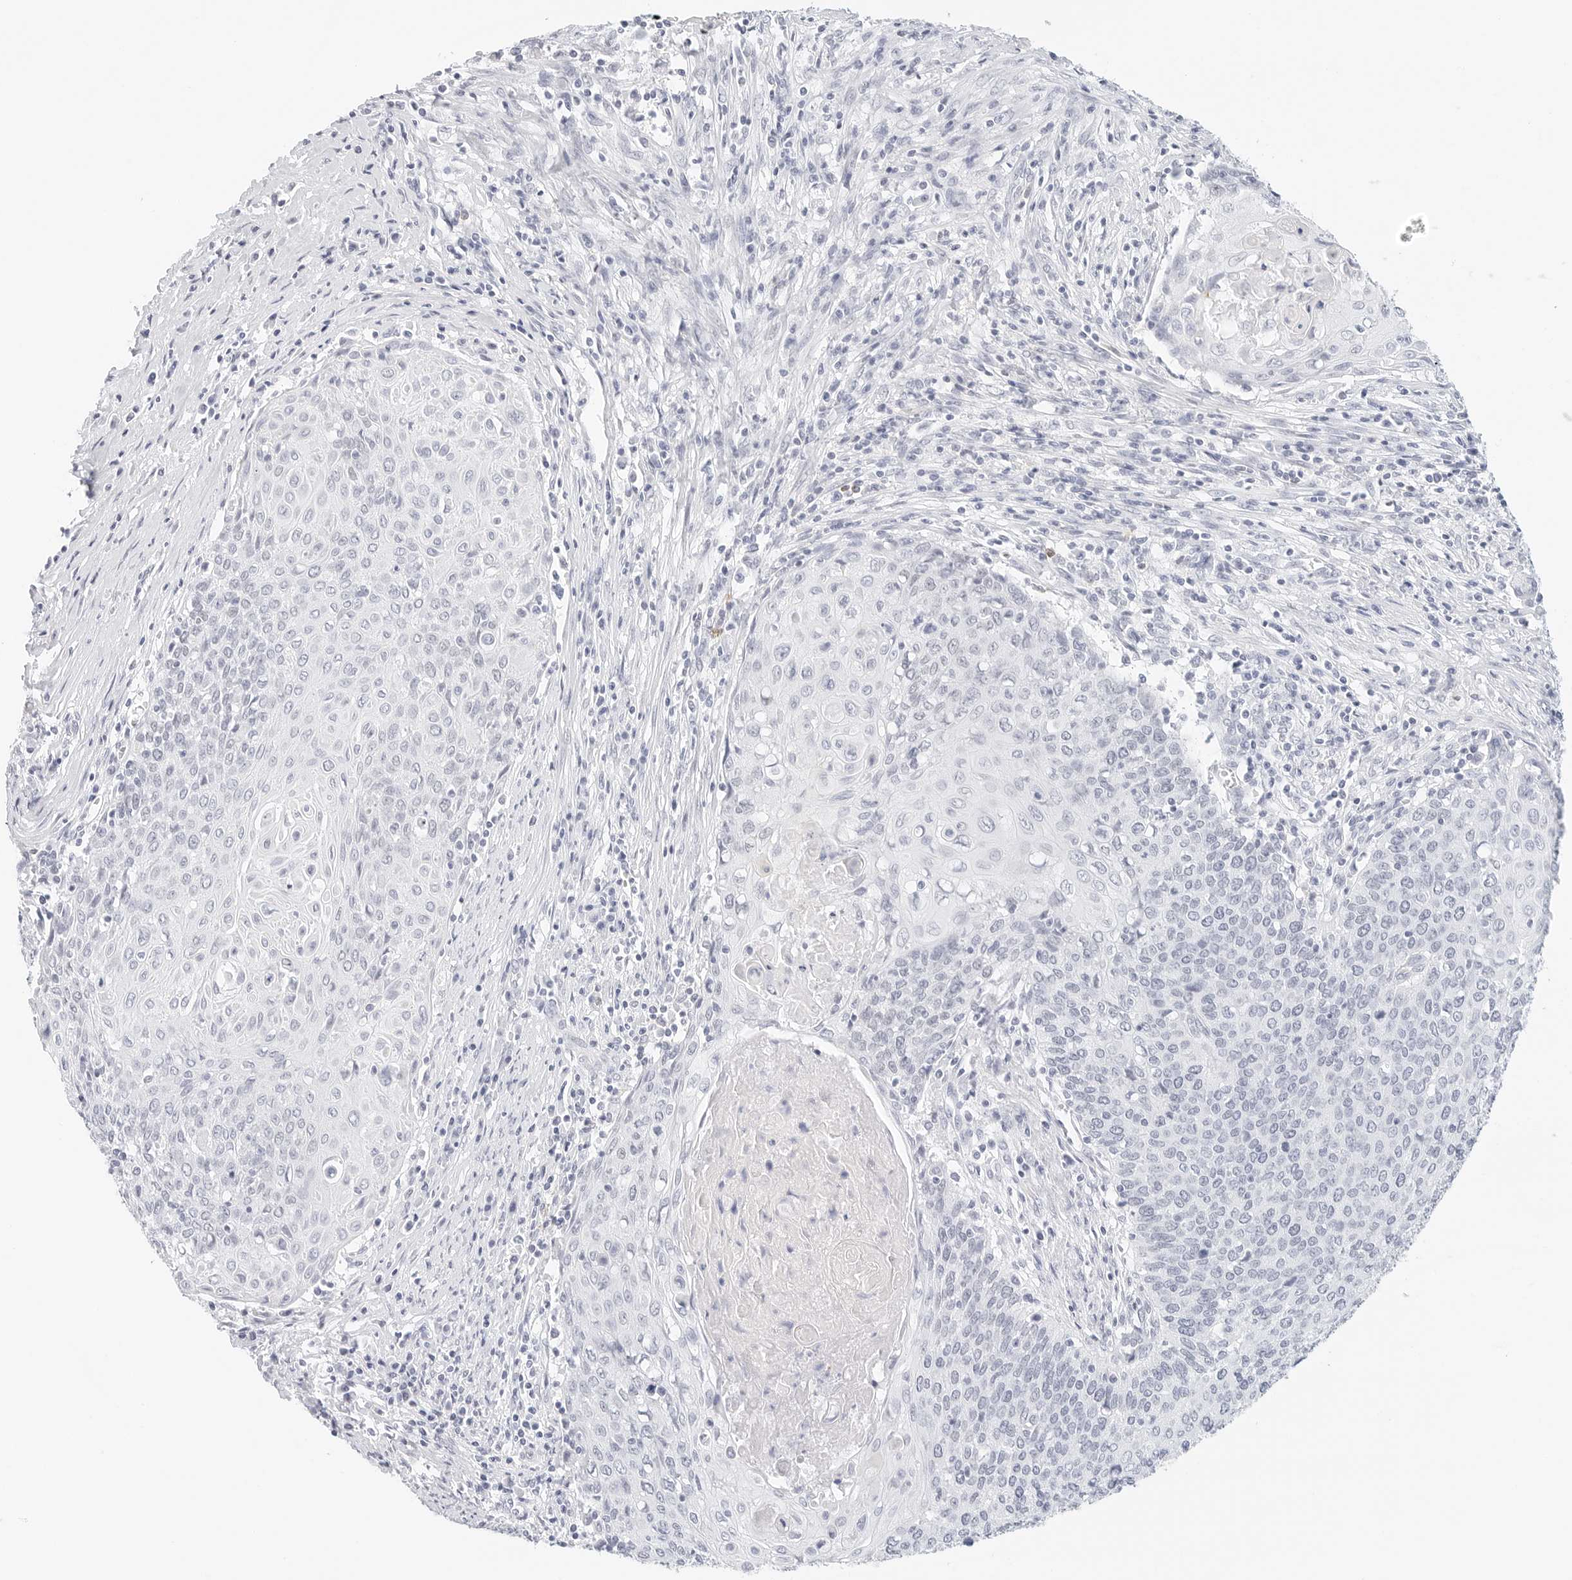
{"staining": {"intensity": "negative", "quantity": "none", "location": "none"}, "tissue": "cervical cancer", "cell_type": "Tumor cells", "image_type": "cancer", "snomed": [{"axis": "morphology", "description": "Squamous cell carcinoma, NOS"}, {"axis": "topography", "description": "Cervix"}], "caption": "High power microscopy micrograph of an immunohistochemistry micrograph of cervical squamous cell carcinoma, revealing no significant expression in tumor cells. (DAB (3,3'-diaminobenzidine) immunohistochemistry (IHC) visualized using brightfield microscopy, high magnification).", "gene": "CD22", "patient": {"sex": "female", "age": 39}}